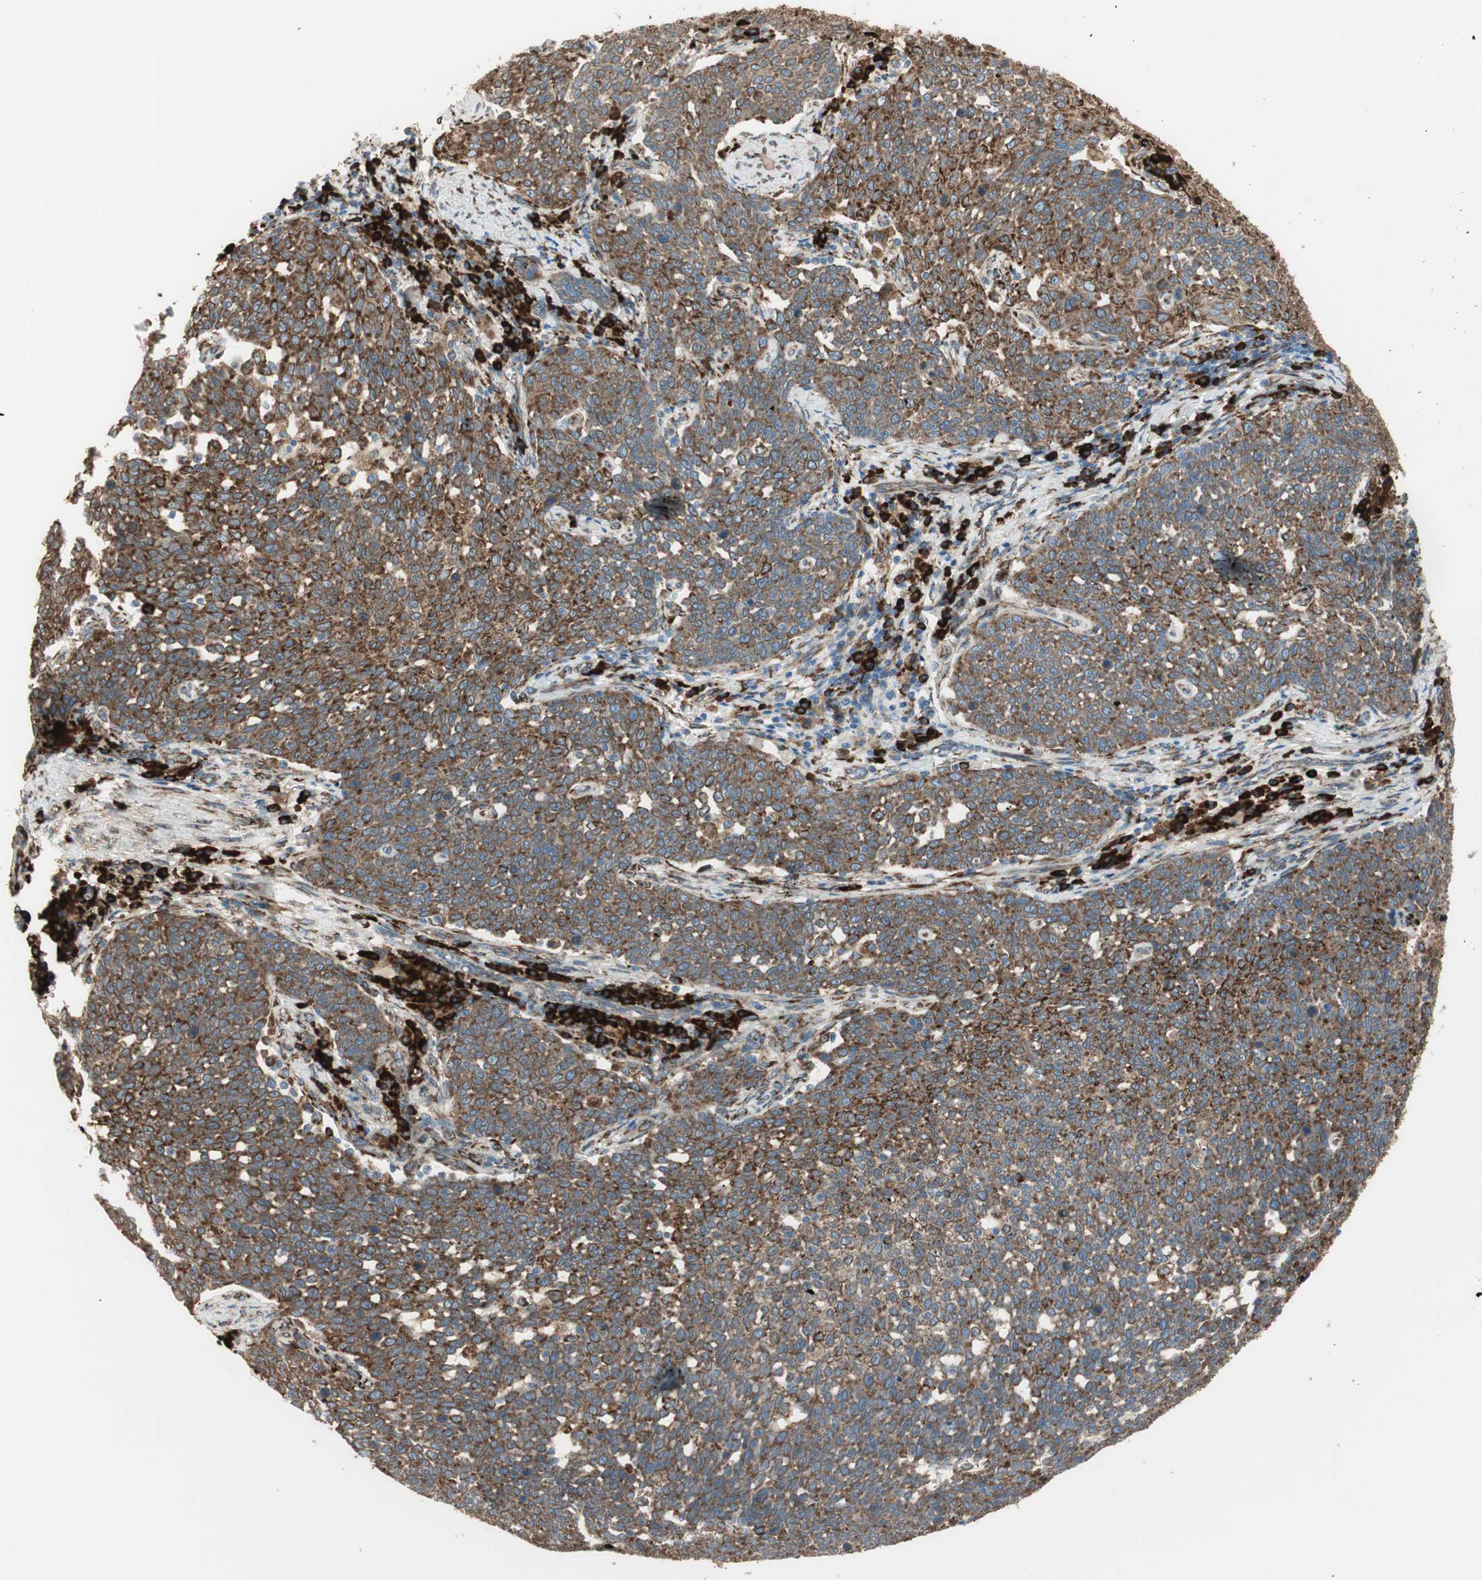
{"staining": {"intensity": "strong", "quantity": ">75%", "location": "cytoplasmic/membranous"}, "tissue": "cervical cancer", "cell_type": "Tumor cells", "image_type": "cancer", "snomed": [{"axis": "morphology", "description": "Squamous cell carcinoma, NOS"}, {"axis": "topography", "description": "Cervix"}], "caption": "Immunohistochemical staining of human cervical cancer displays high levels of strong cytoplasmic/membranous staining in approximately >75% of tumor cells. (DAB = brown stain, brightfield microscopy at high magnification).", "gene": "RRBP1", "patient": {"sex": "female", "age": 34}}